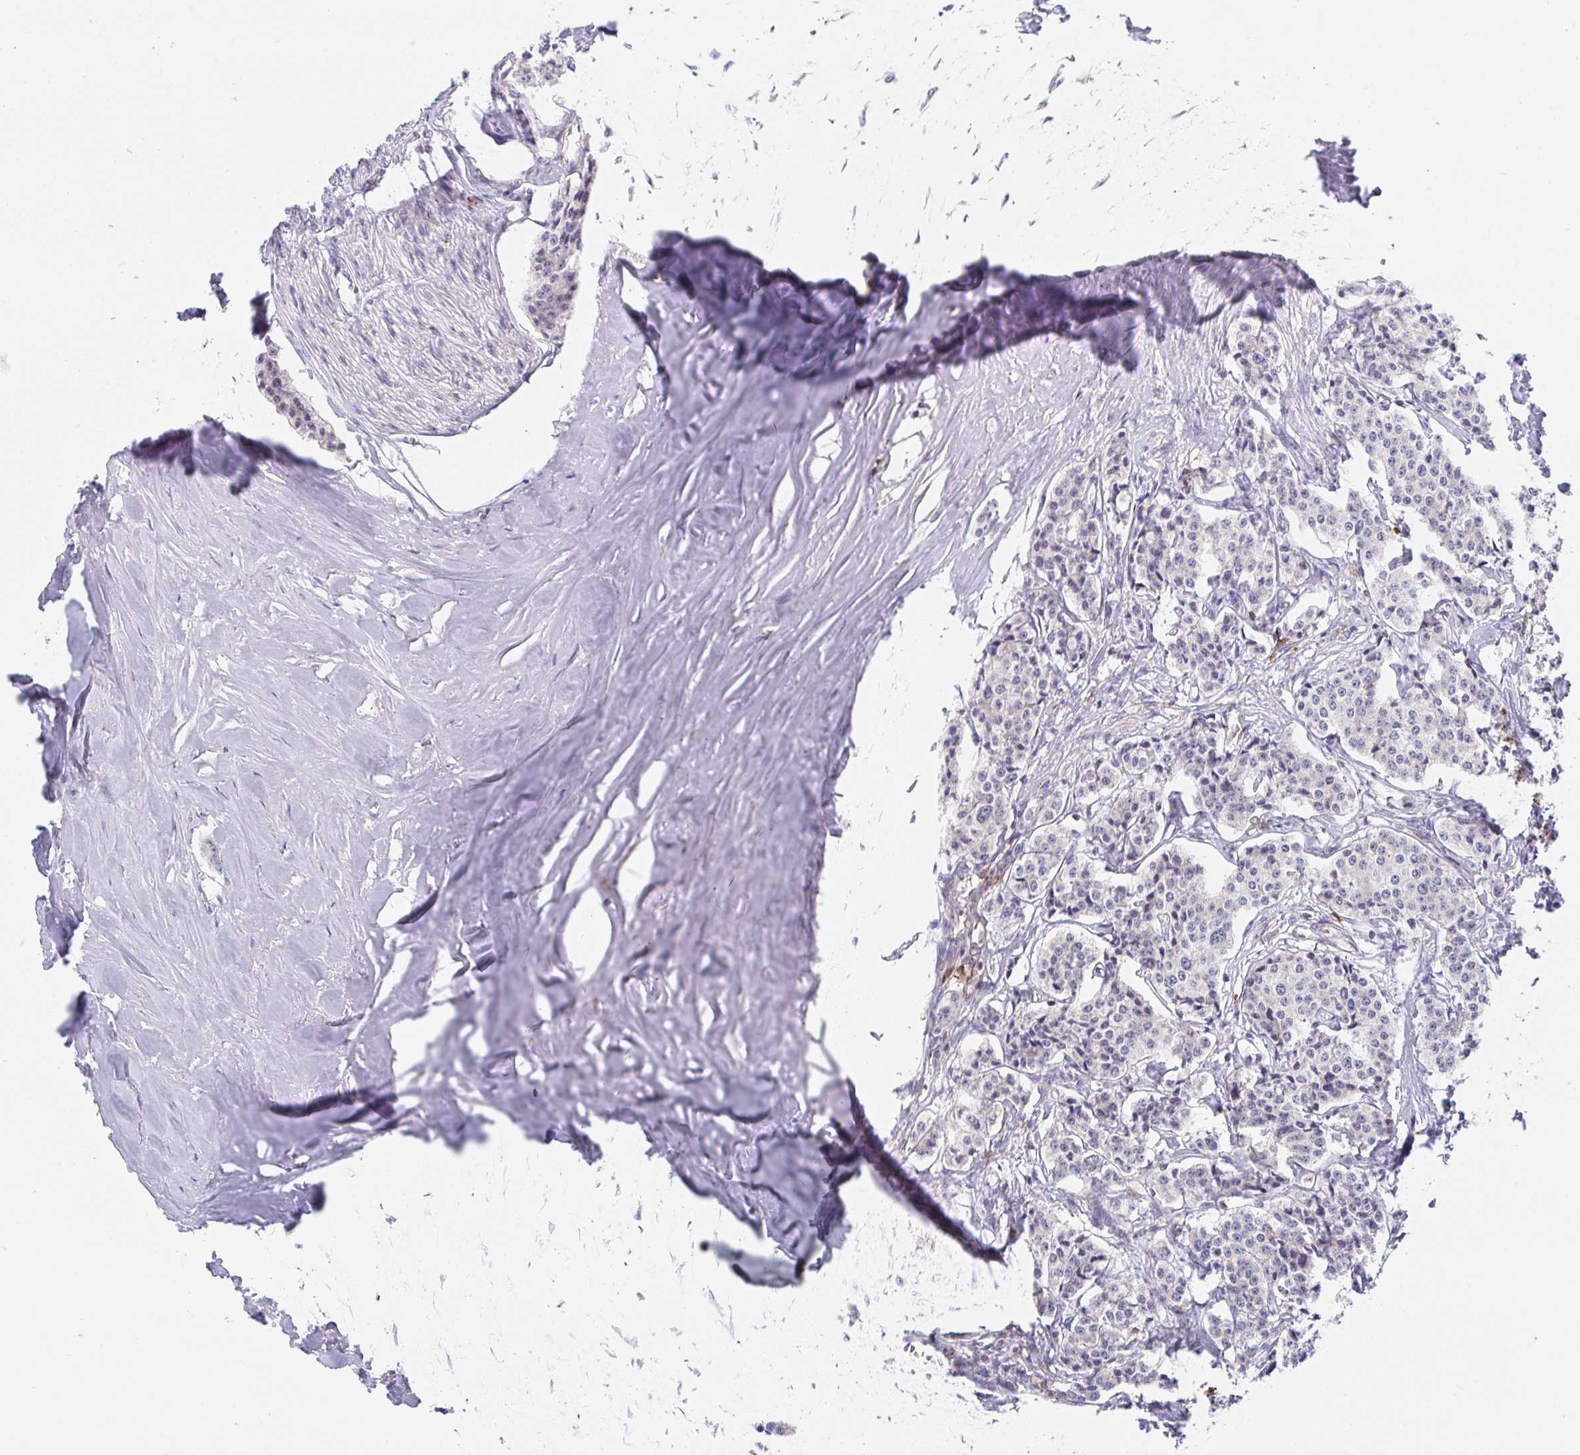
{"staining": {"intensity": "negative", "quantity": "none", "location": "none"}, "tissue": "carcinoid", "cell_type": "Tumor cells", "image_type": "cancer", "snomed": [{"axis": "morphology", "description": "Carcinoid, malignant, NOS"}, {"axis": "topography", "description": "Small intestine"}], "caption": "High power microscopy photomicrograph of an immunohistochemistry image of carcinoid, revealing no significant expression in tumor cells.", "gene": "FRMD3", "patient": {"sex": "female", "age": 64}}